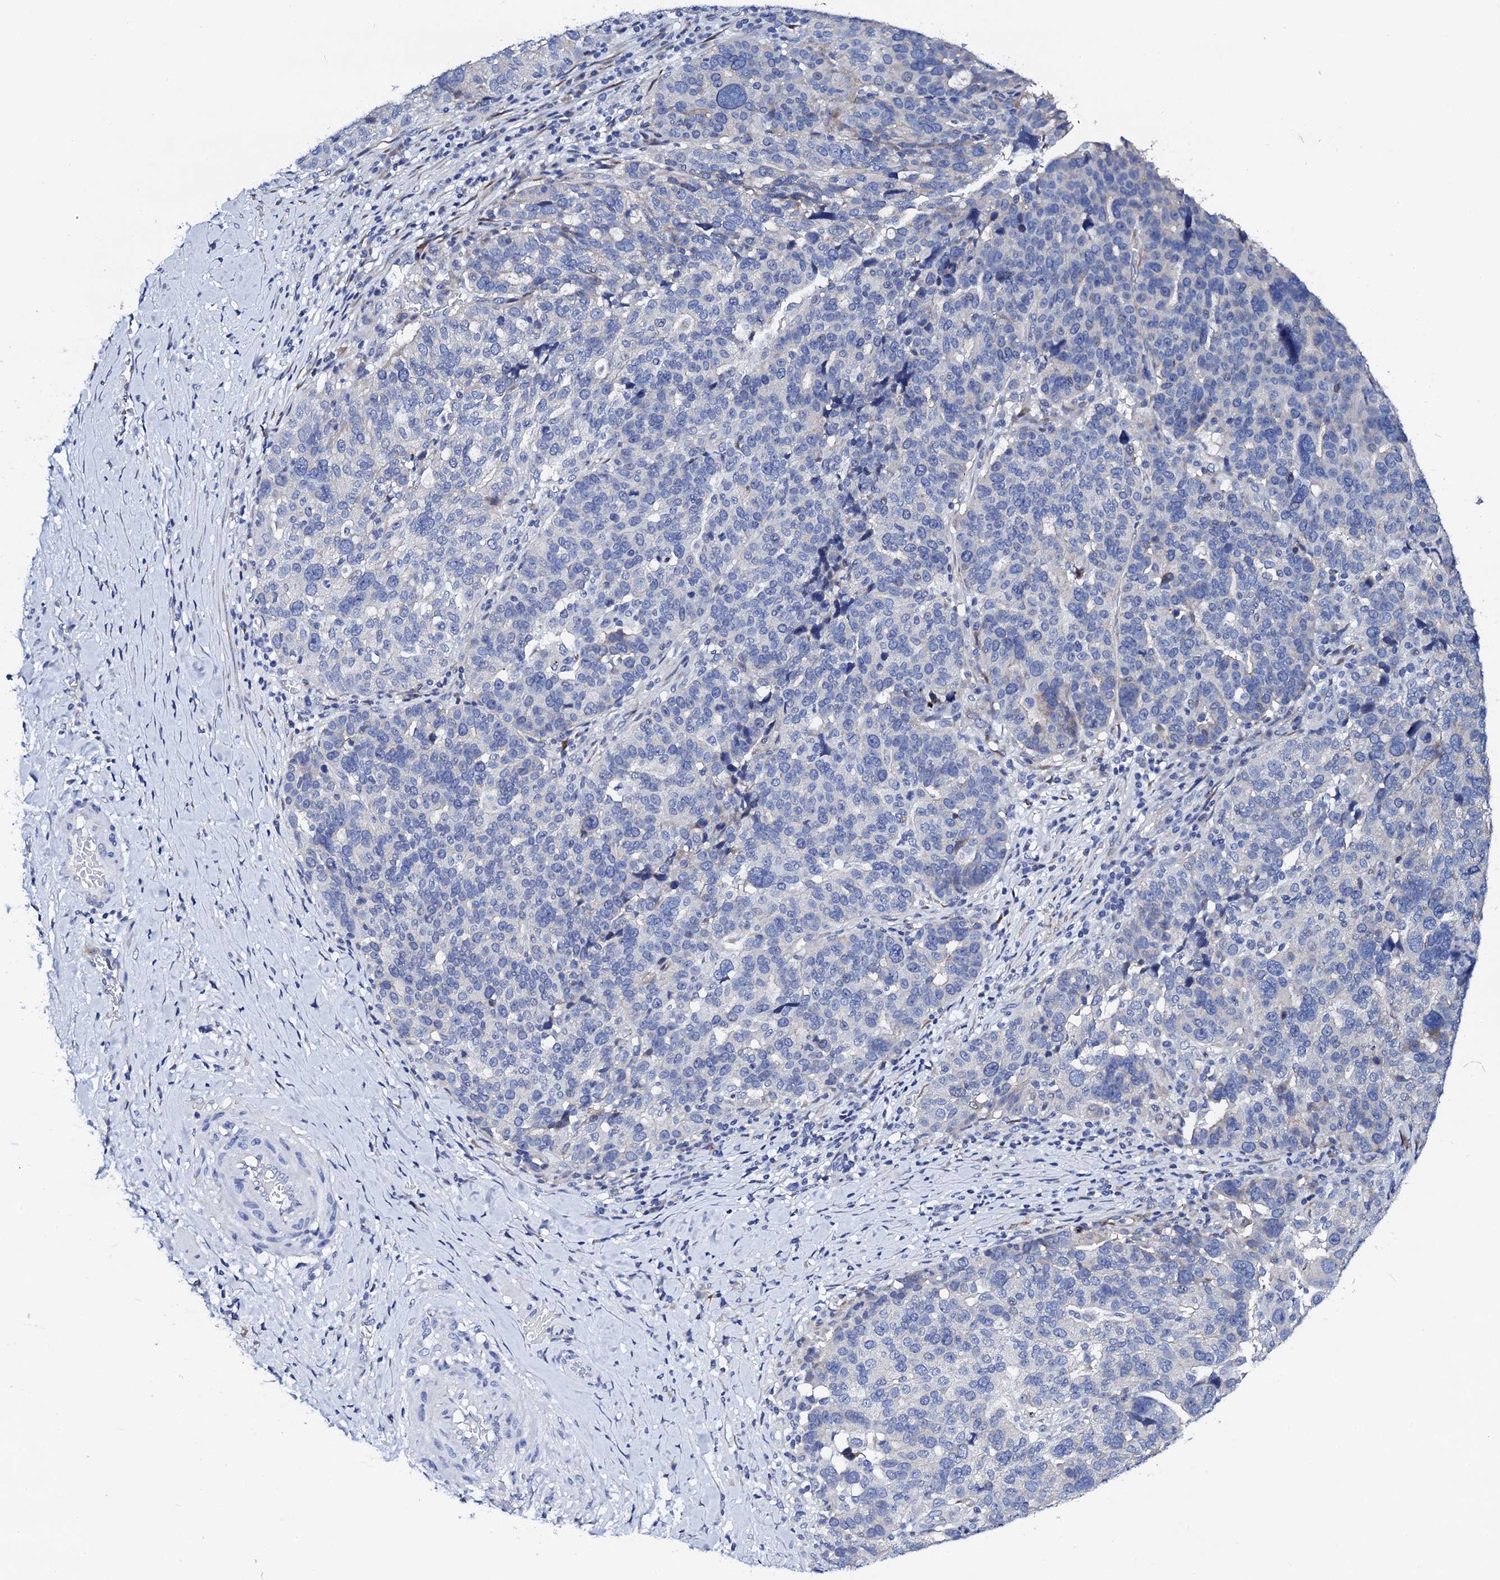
{"staining": {"intensity": "negative", "quantity": "none", "location": "none"}, "tissue": "ovarian cancer", "cell_type": "Tumor cells", "image_type": "cancer", "snomed": [{"axis": "morphology", "description": "Cystadenocarcinoma, serous, NOS"}, {"axis": "topography", "description": "Ovary"}], "caption": "The histopathology image exhibits no significant staining in tumor cells of ovarian serous cystadenocarcinoma. The staining is performed using DAB brown chromogen with nuclei counter-stained in using hematoxylin.", "gene": "TRDN", "patient": {"sex": "female", "age": 59}}